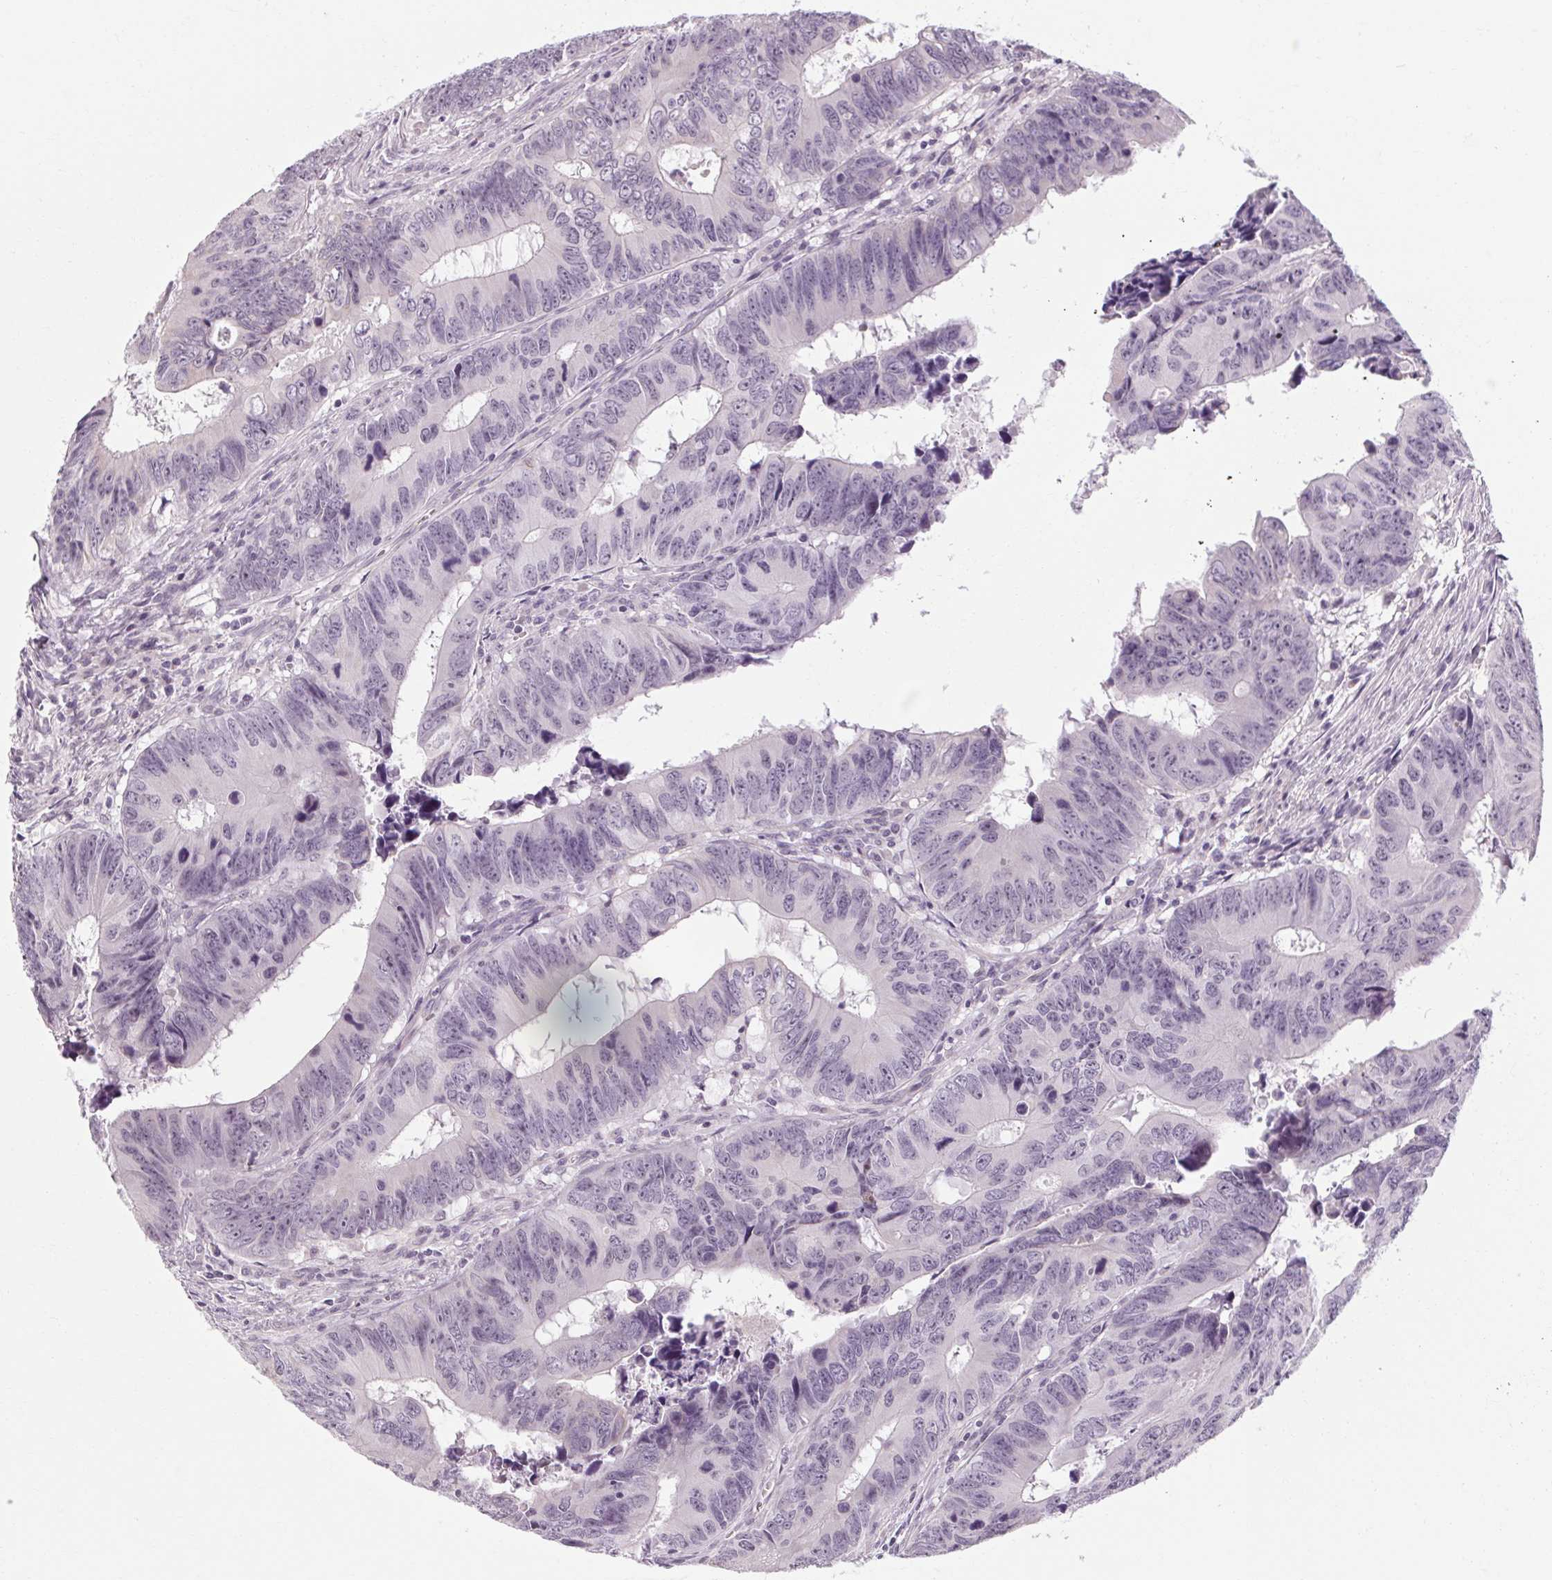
{"staining": {"intensity": "negative", "quantity": "none", "location": "none"}, "tissue": "colorectal cancer", "cell_type": "Tumor cells", "image_type": "cancer", "snomed": [{"axis": "morphology", "description": "Adenocarcinoma, NOS"}, {"axis": "topography", "description": "Colon"}], "caption": "The IHC histopathology image has no significant staining in tumor cells of colorectal cancer (adenocarcinoma) tissue. (IHC, brightfield microscopy, high magnification).", "gene": "KLHL40", "patient": {"sex": "female", "age": 82}}